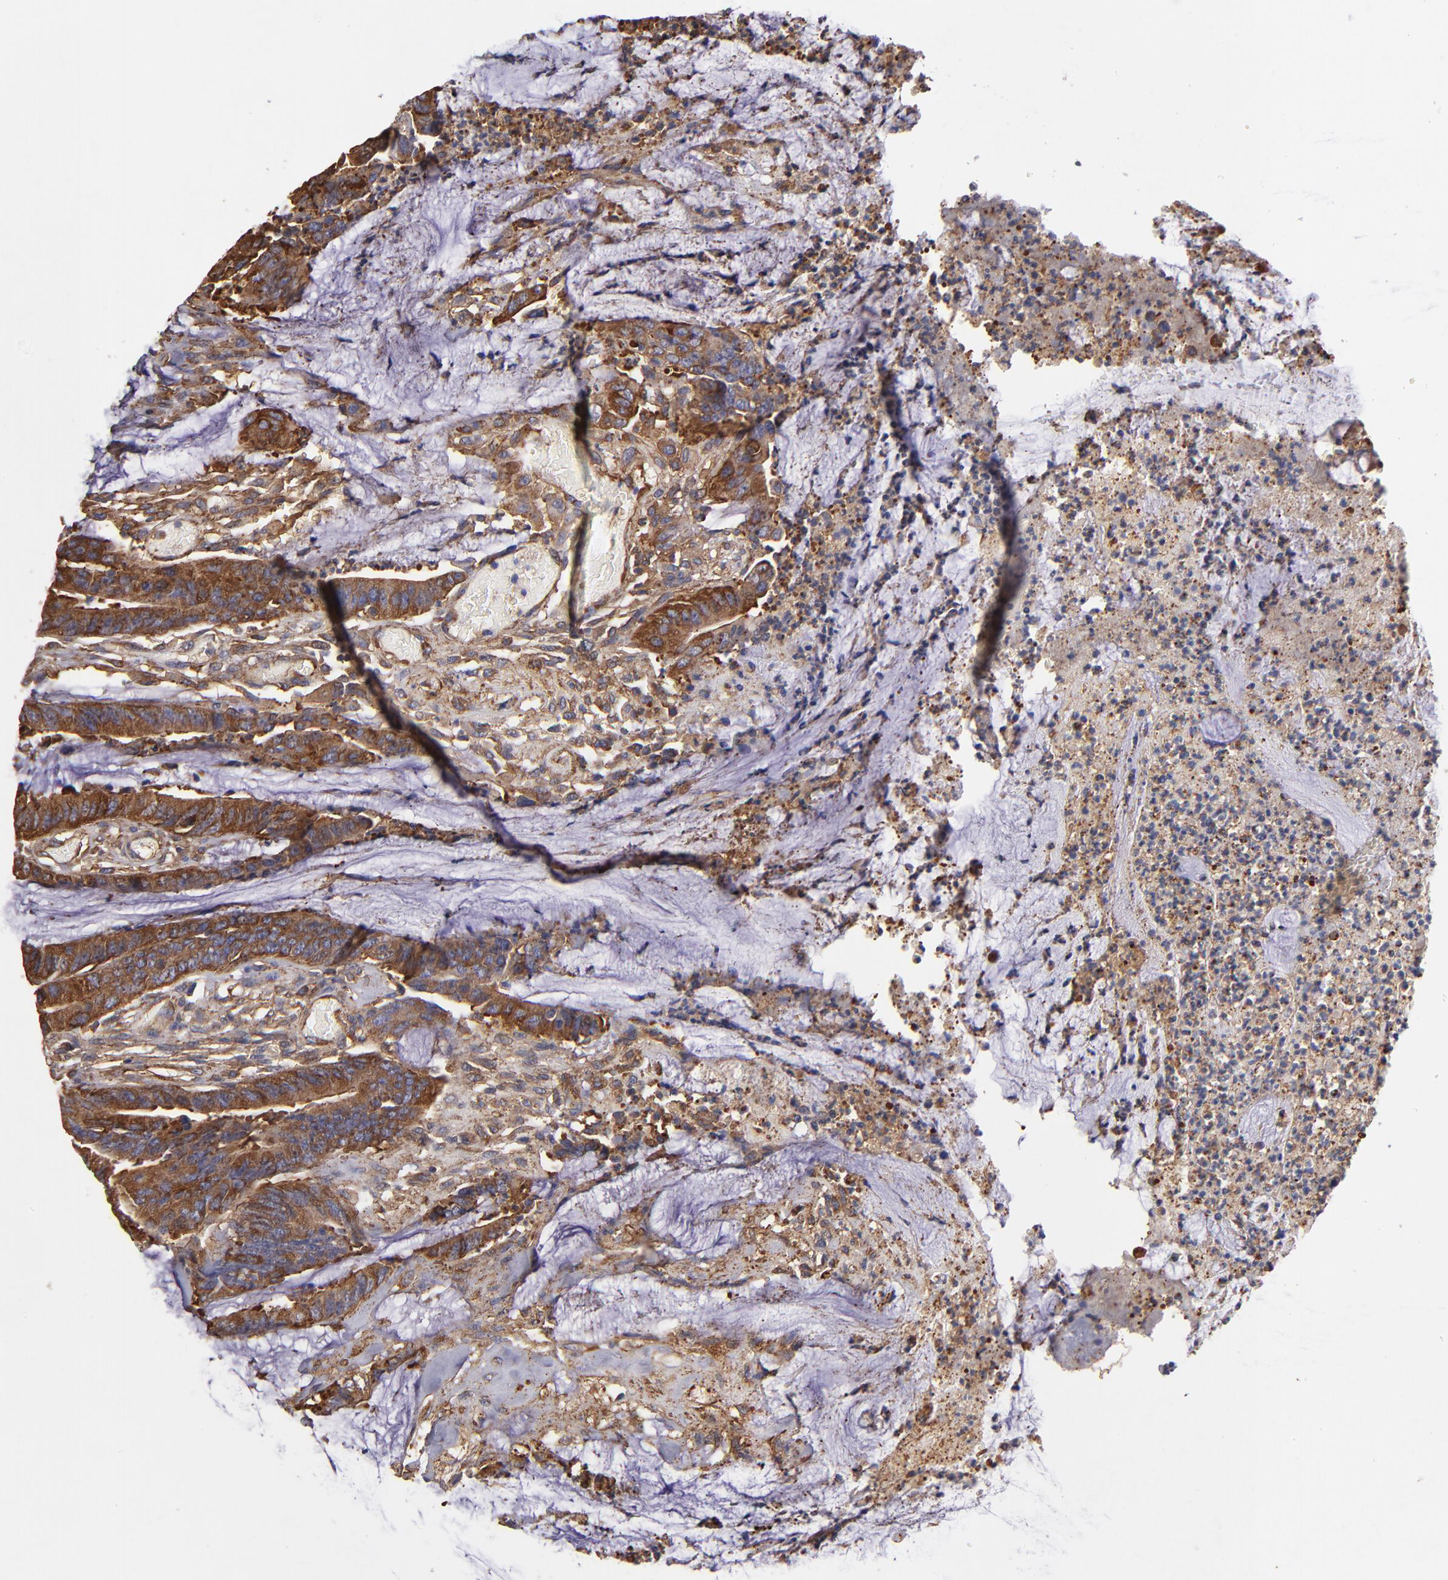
{"staining": {"intensity": "strong", "quantity": ">75%", "location": "cytoplasmic/membranous"}, "tissue": "colorectal cancer", "cell_type": "Tumor cells", "image_type": "cancer", "snomed": [{"axis": "morphology", "description": "Adenocarcinoma, NOS"}, {"axis": "topography", "description": "Rectum"}], "caption": "Immunohistochemistry (IHC) (DAB (3,3'-diaminobenzidine)) staining of human colorectal cancer (adenocarcinoma) reveals strong cytoplasmic/membranous protein expression in approximately >75% of tumor cells. Ihc stains the protein of interest in brown and the nuclei are stained blue.", "gene": "MVP", "patient": {"sex": "female", "age": 66}}